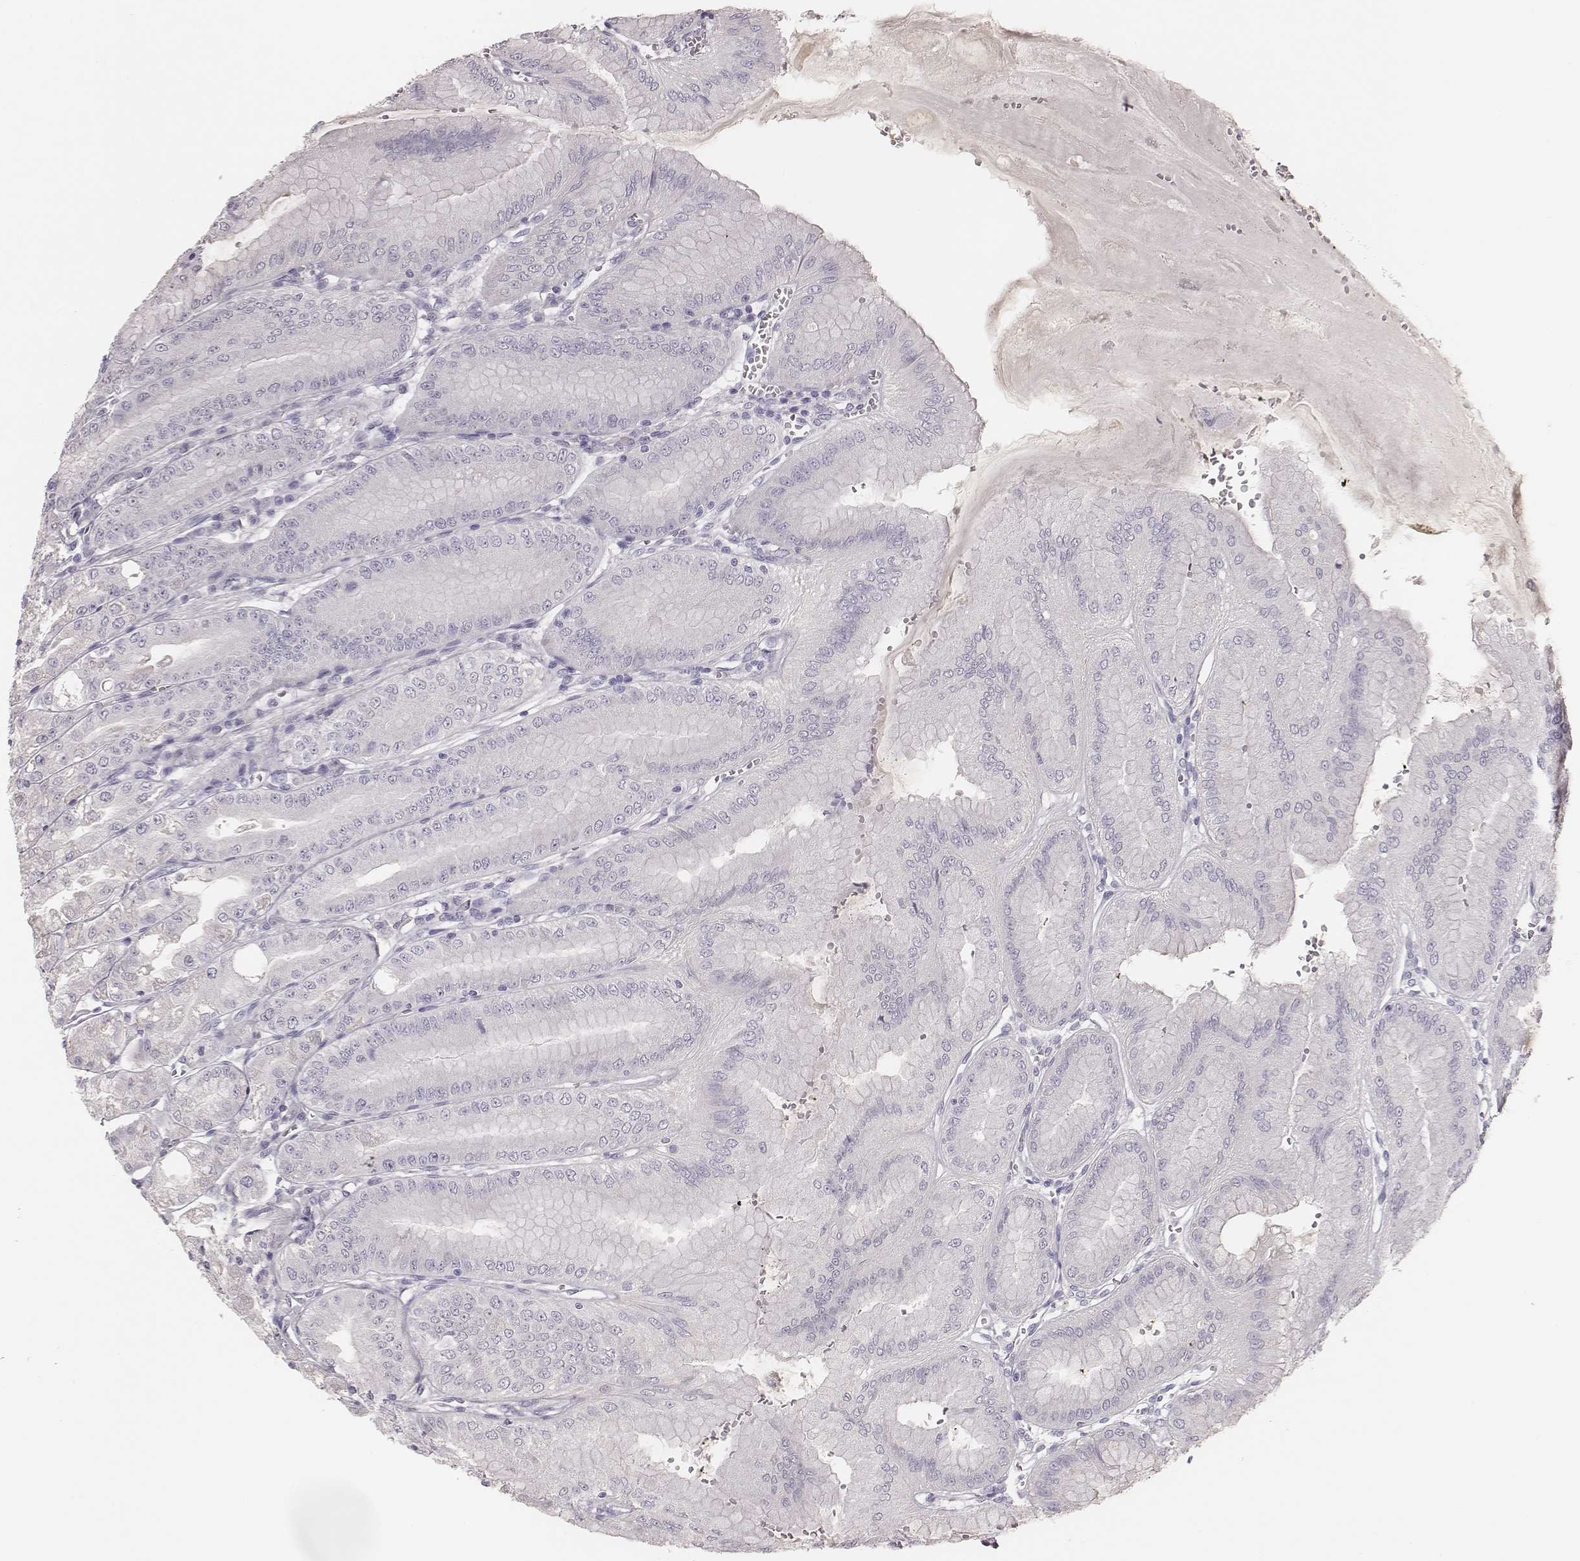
{"staining": {"intensity": "negative", "quantity": "none", "location": "none"}, "tissue": "stomach", "cell_type": "Glandular cells", "image_type": "normal", "snomed": [{"axis": "morphology", "description": "Normal tissue, NOS"}, {"axis": "topography", "description": "Stomach, lower"}], "caption": "IHC image of normal stomach stained for a protein (brown), which demonstrates no expression in glandular cells. (Brightfield microscopy of DAB (3,3'-diaminobenzidine) immunohistochemistry (IHC) at high magnification).", "gene": "MYH6", "patient": {"sex": "male", "age": 71}}